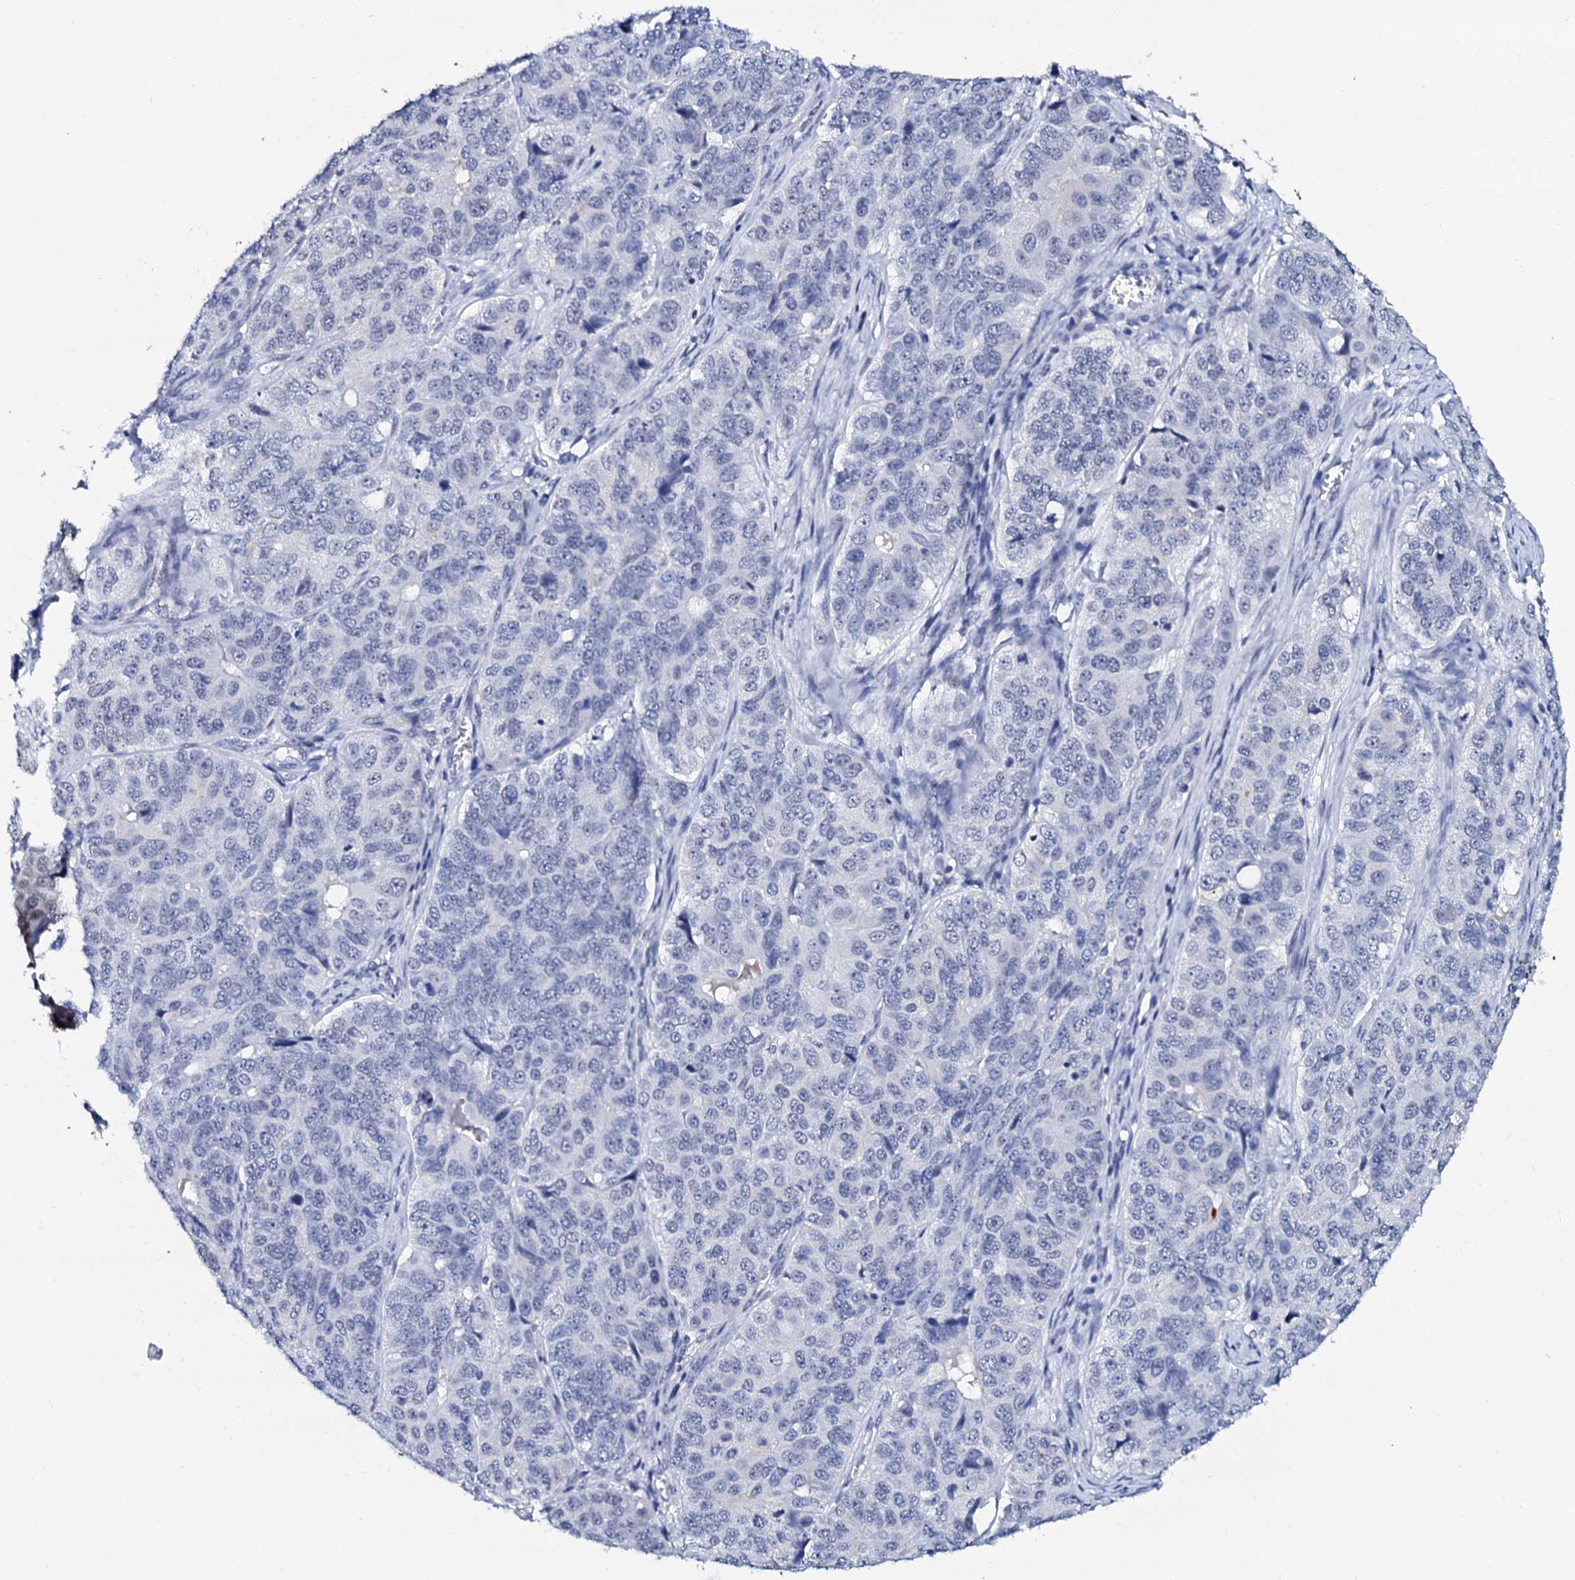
{"staining": {"intensity": "negative", "quantity": "none", "location": "none"}, "tissue": "ovarian cancer", "cell_type": "Tumor cells", "image_type": "cancer", "snomed": [{"axis": "morphology", "description": "Carcinoma, endometroid"}, {"axis": "topography", "description": "Ovary"}], "caption": "The IHC photomicrograph has no significant positivity in tumor cells of ovarian endometroid carcinoma tissue.", "gene": "SPATA19", "patient": {"sex": "female", "age": 51}}